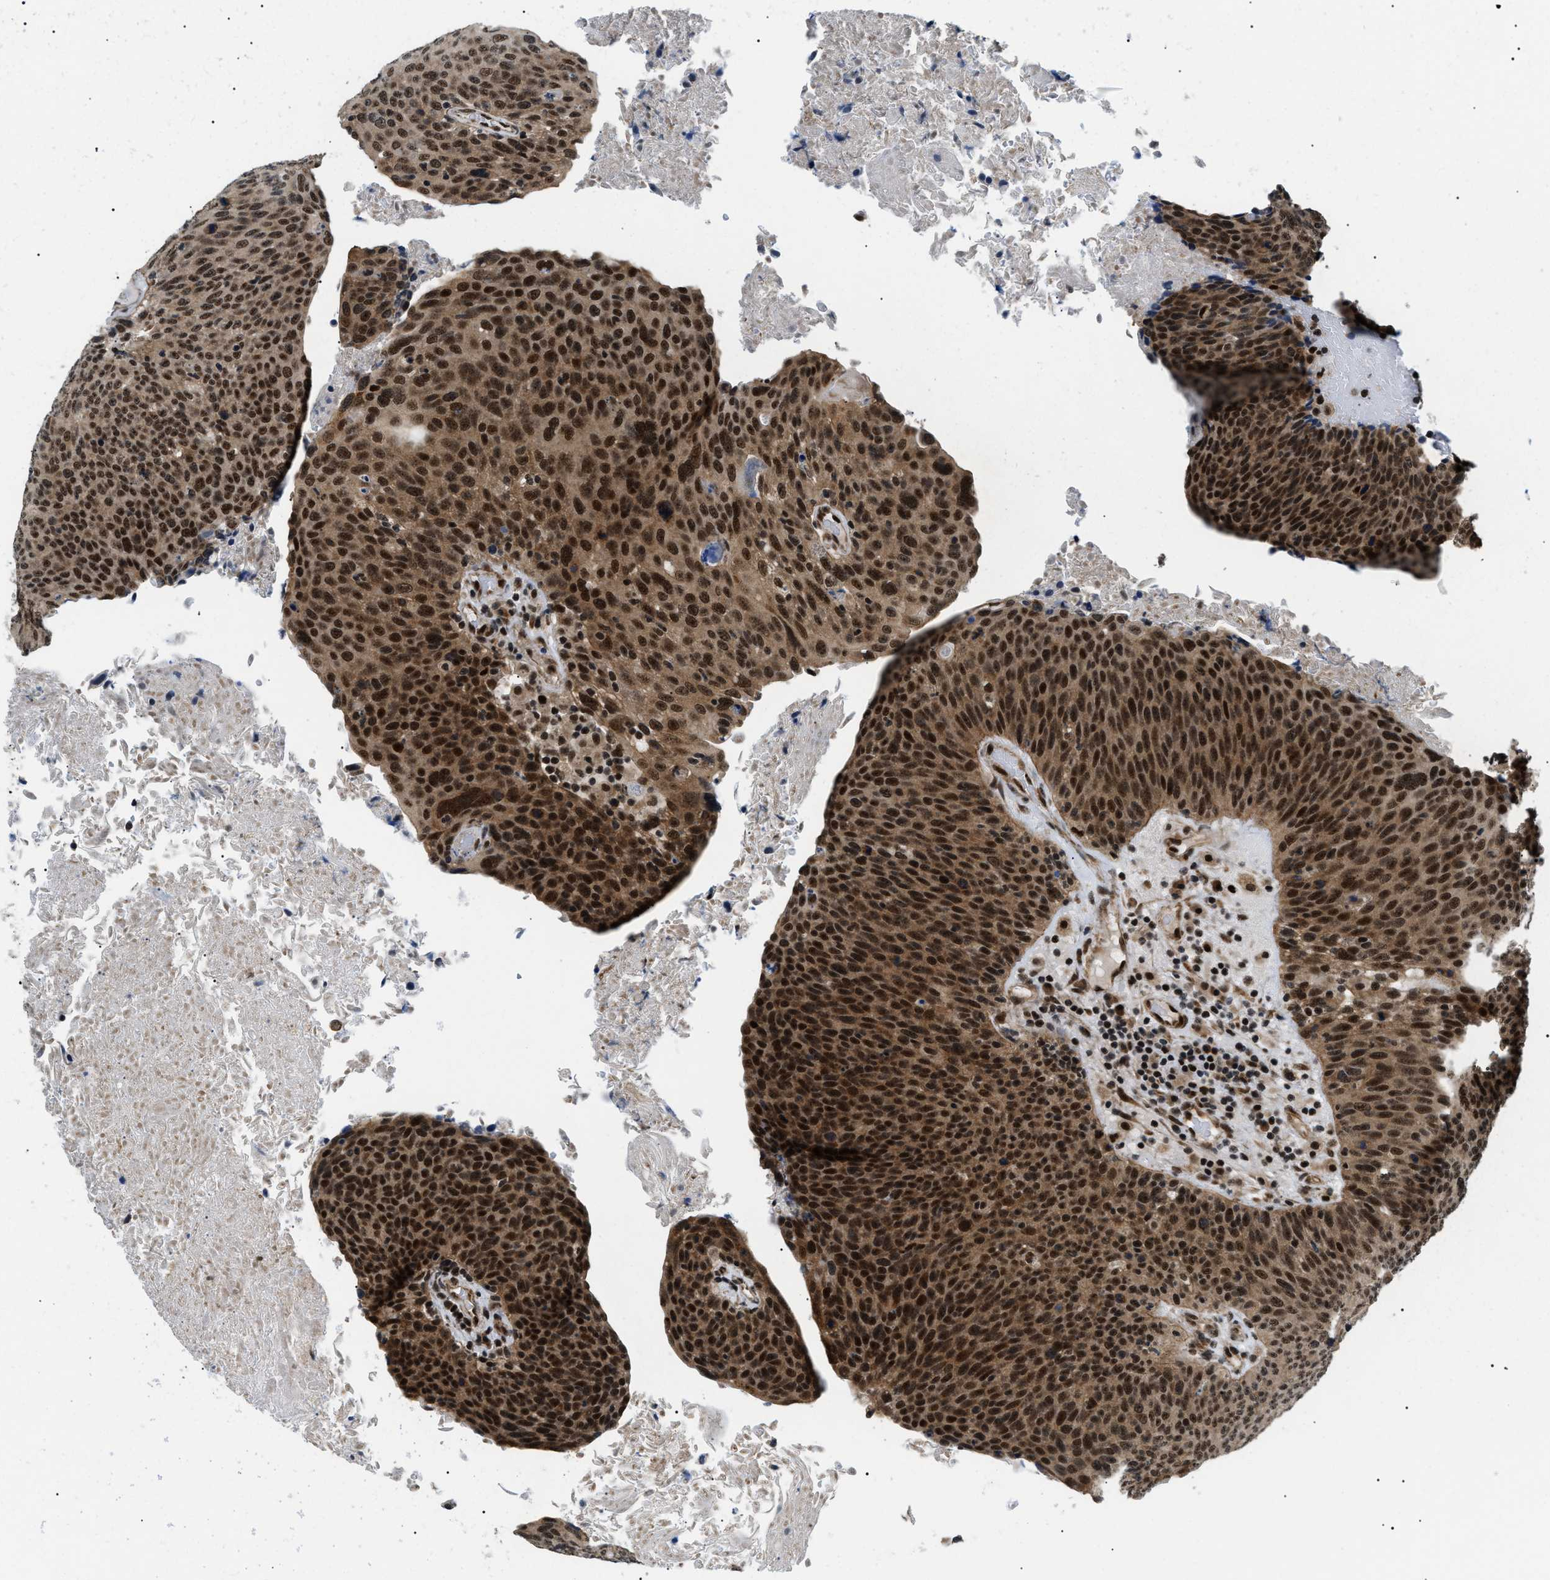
{"staining": {"intensity": "strong", "quantity": ">75%", "location": "cytoplasmic/membranous,nuclear"}, "tissue": "head and neck cancer", "cell_type": "Tumor cells", "image_type": "cancer", "snomed": [{"axis": "morphology", "description": "Squamous cell carcinoma, NOS"}, {"axis": "morphology", "description": "Squamous cell carcinoma, metastatic, NOS"}, {"axis": "topography", "description": "Lymph node"}, {"axis": "topography", "description": "Head-Neck"}], "caption": "Head and neck squamous cell carcinoma stained with immunohistochemistry shows strong cytoplasmic/membranous and nuclear staining in approximately >75% of tumor cells. The protein of interest is shown in brown color, while the nuclei are stained blue.", "gene": "CWC25", "patient": {"sex": "male", "age": 62}}